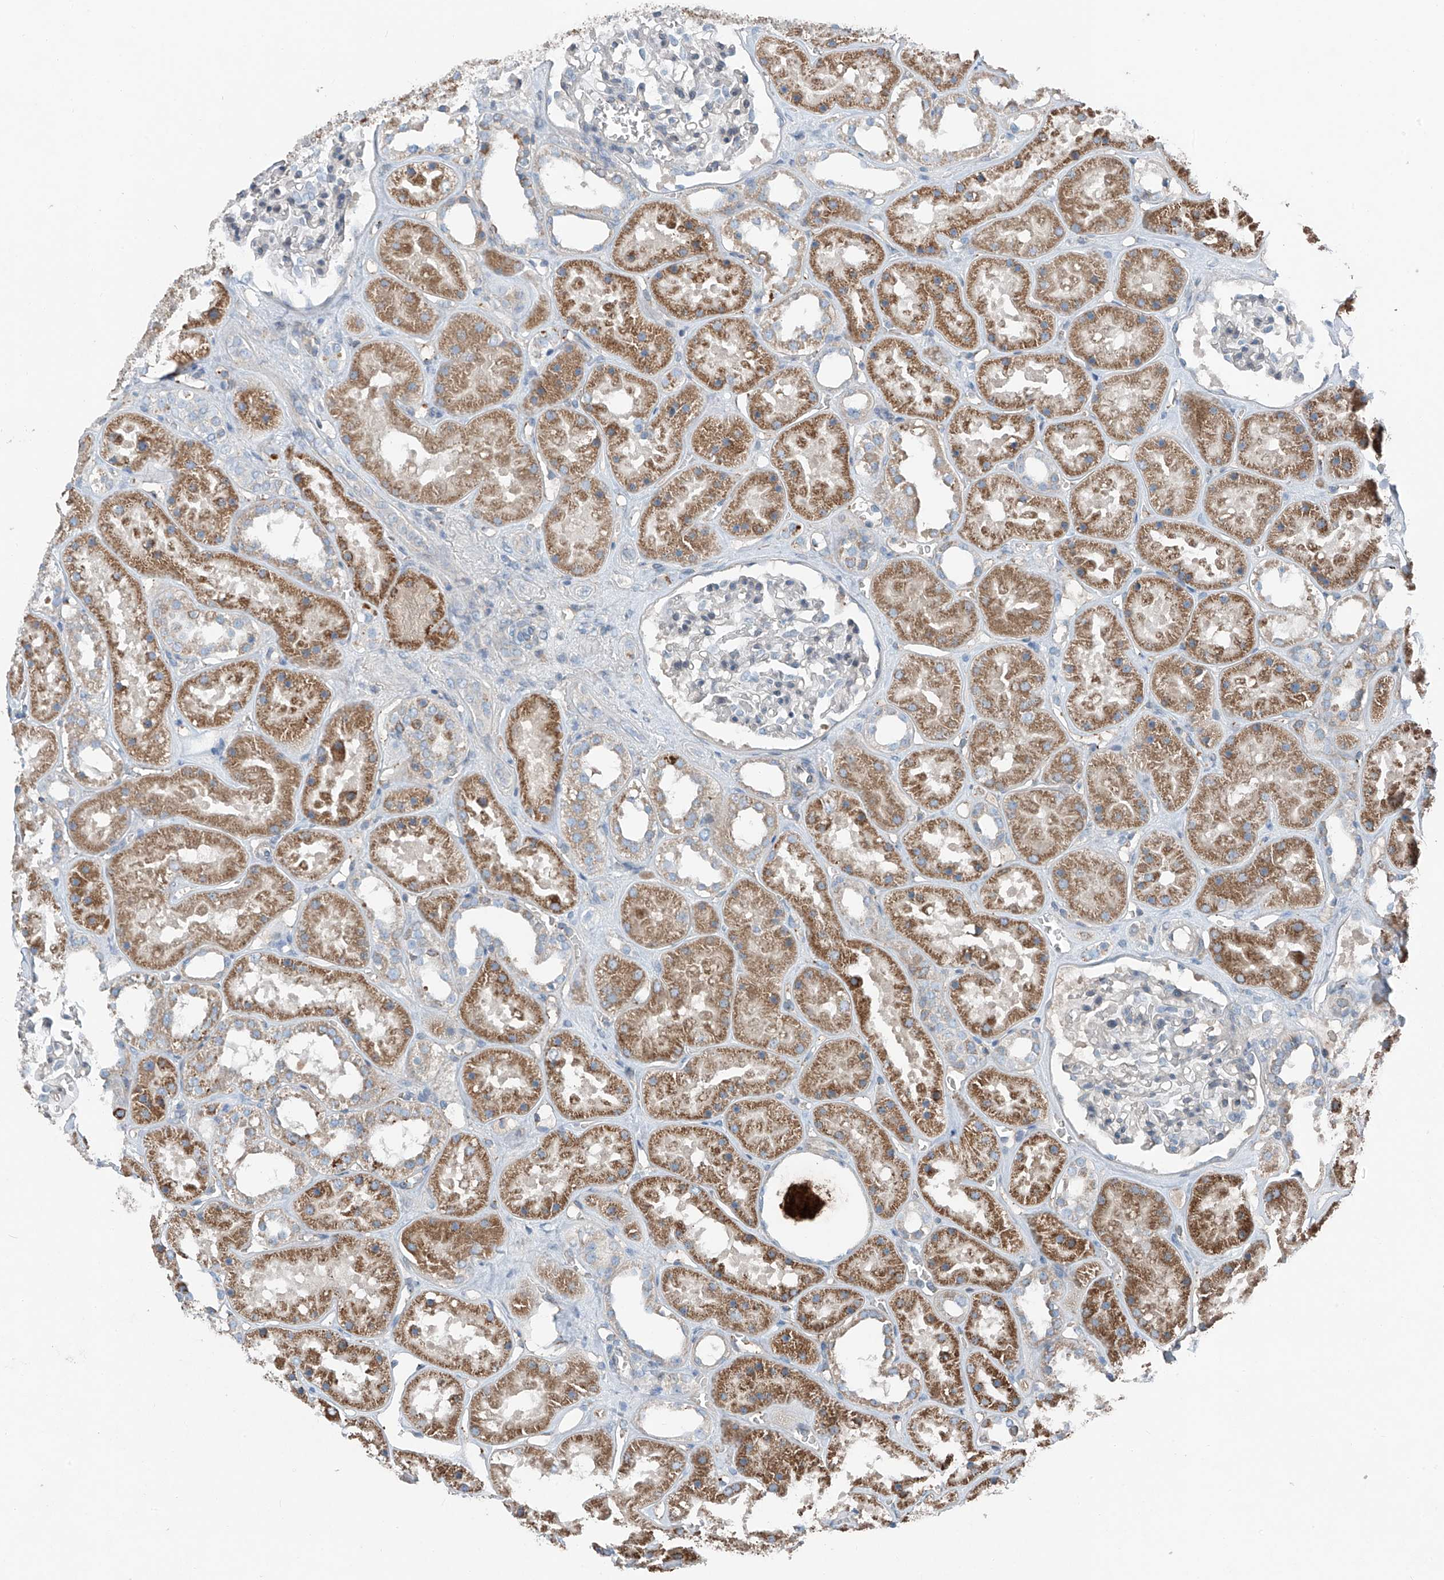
{"staining": {"intensity": "negative", "quantity": "none", "location": "none"}, "tissue": "kidney", "cell_type": "Cells in glomeruli", "image_type": "normal", "snomed": [{"axis": "morphology", "description": "Normal tissue, NOS"}, {"axis": "topography", "description": "Kidney"}], "caption": "IHC of unremarkable kidney displays no positivity in cells in glomeruli.", "gene": "FOXRED2", "patient": {"sex": "female", "age": 41}}